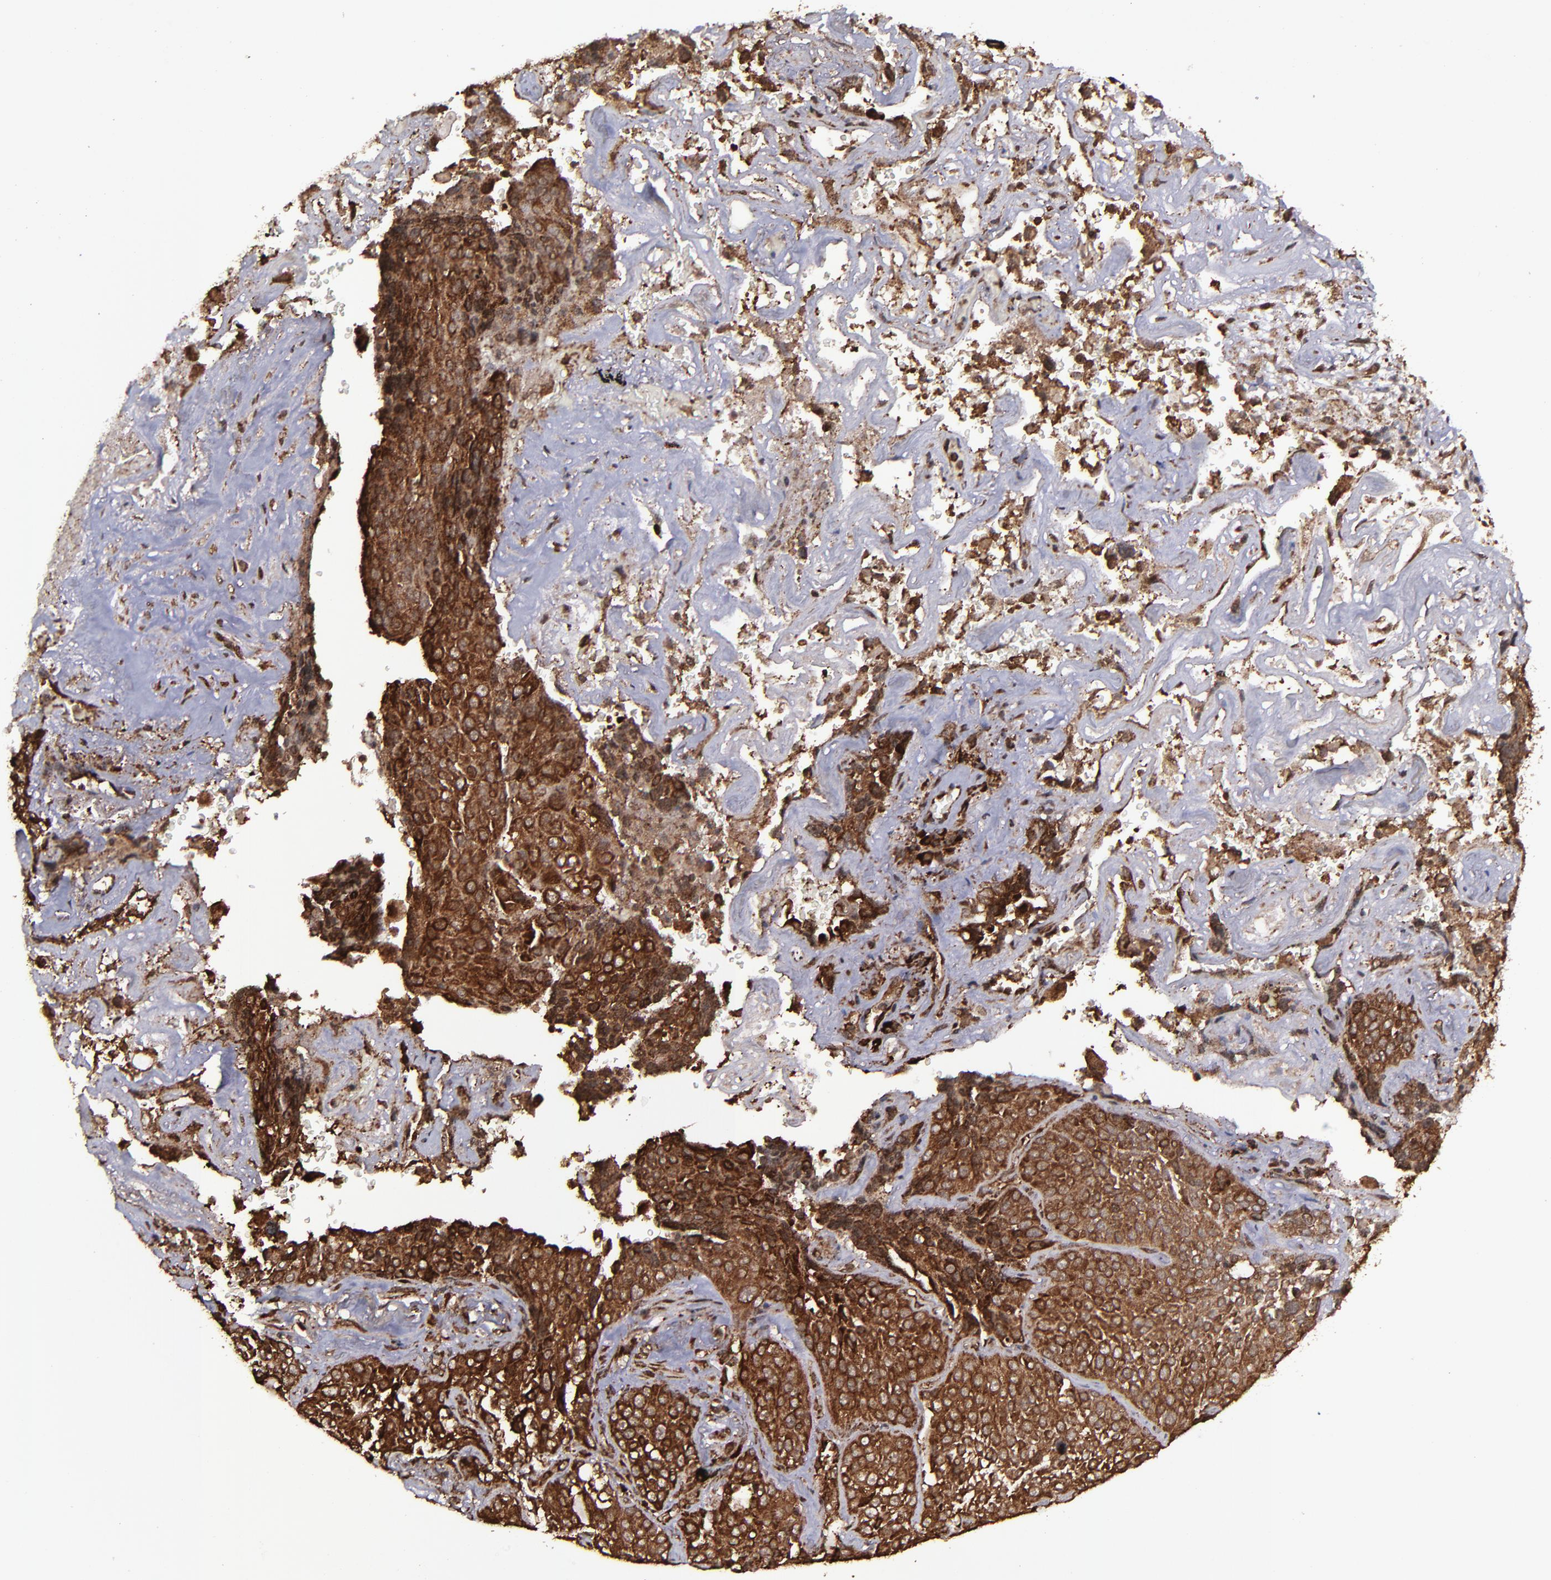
{"staining": {"intensity": "strong", "quantity": ">75%", "location": "cytoplasmic/membranous,nuclear"}, "tissue": "lung cancer", "cell_type": "Tumor cells", "image_type": "cancer", "snomed": [{"axis": "morphology", "description": "Squamous cell carcinoma, NOS"}, {"axis": "topography", "description": "Lung"}], "caption": "Immunohistochemical staining of lung cancer reveals high levels of strong cytoplasmic/membranous and nuclear staining in approximately >75% of tumor cells.", "gene": "EIF4ENIF1", "patient": {"sex": "male", "age": 54}}